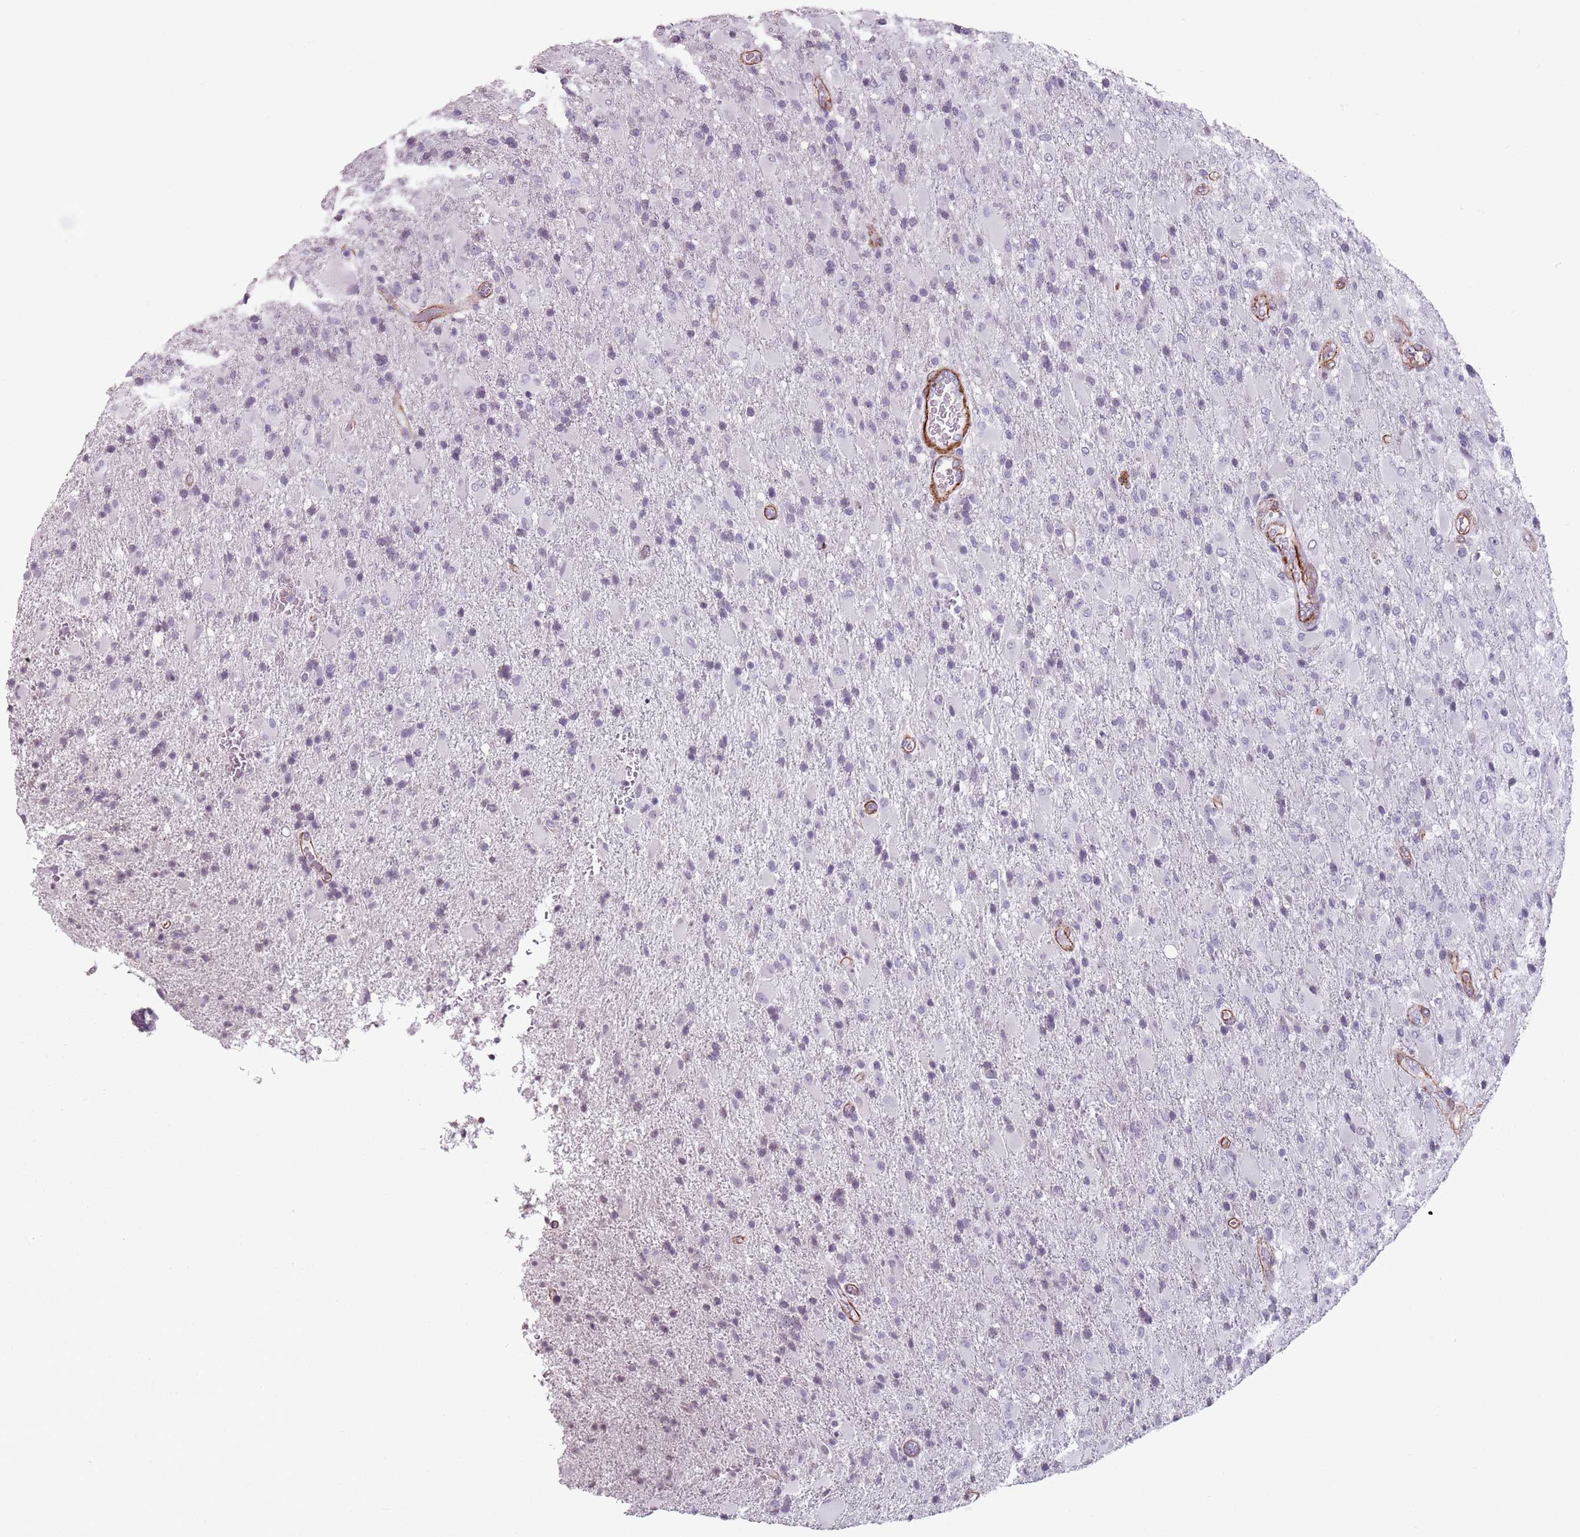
{"staining": {"intensity": "negative", "quantity": "none", "location": "none"}, "tissue": "glioma", "cell_type": "Tumor cells", "image_type": "cancer", "snomed": [{"axis": "morphology", "description": "Glioma, malignant, Low grade"}, {"axis": "topography", "description": "Brain"}], "caption": "A high-resolution image shows immunohistochemistry (IHC) staining of malignant glioma (low-grade), which displays no significant positivity in tumor cells.", "gene": "TMC4", "patient": {"sex": "male", "age": 65}}